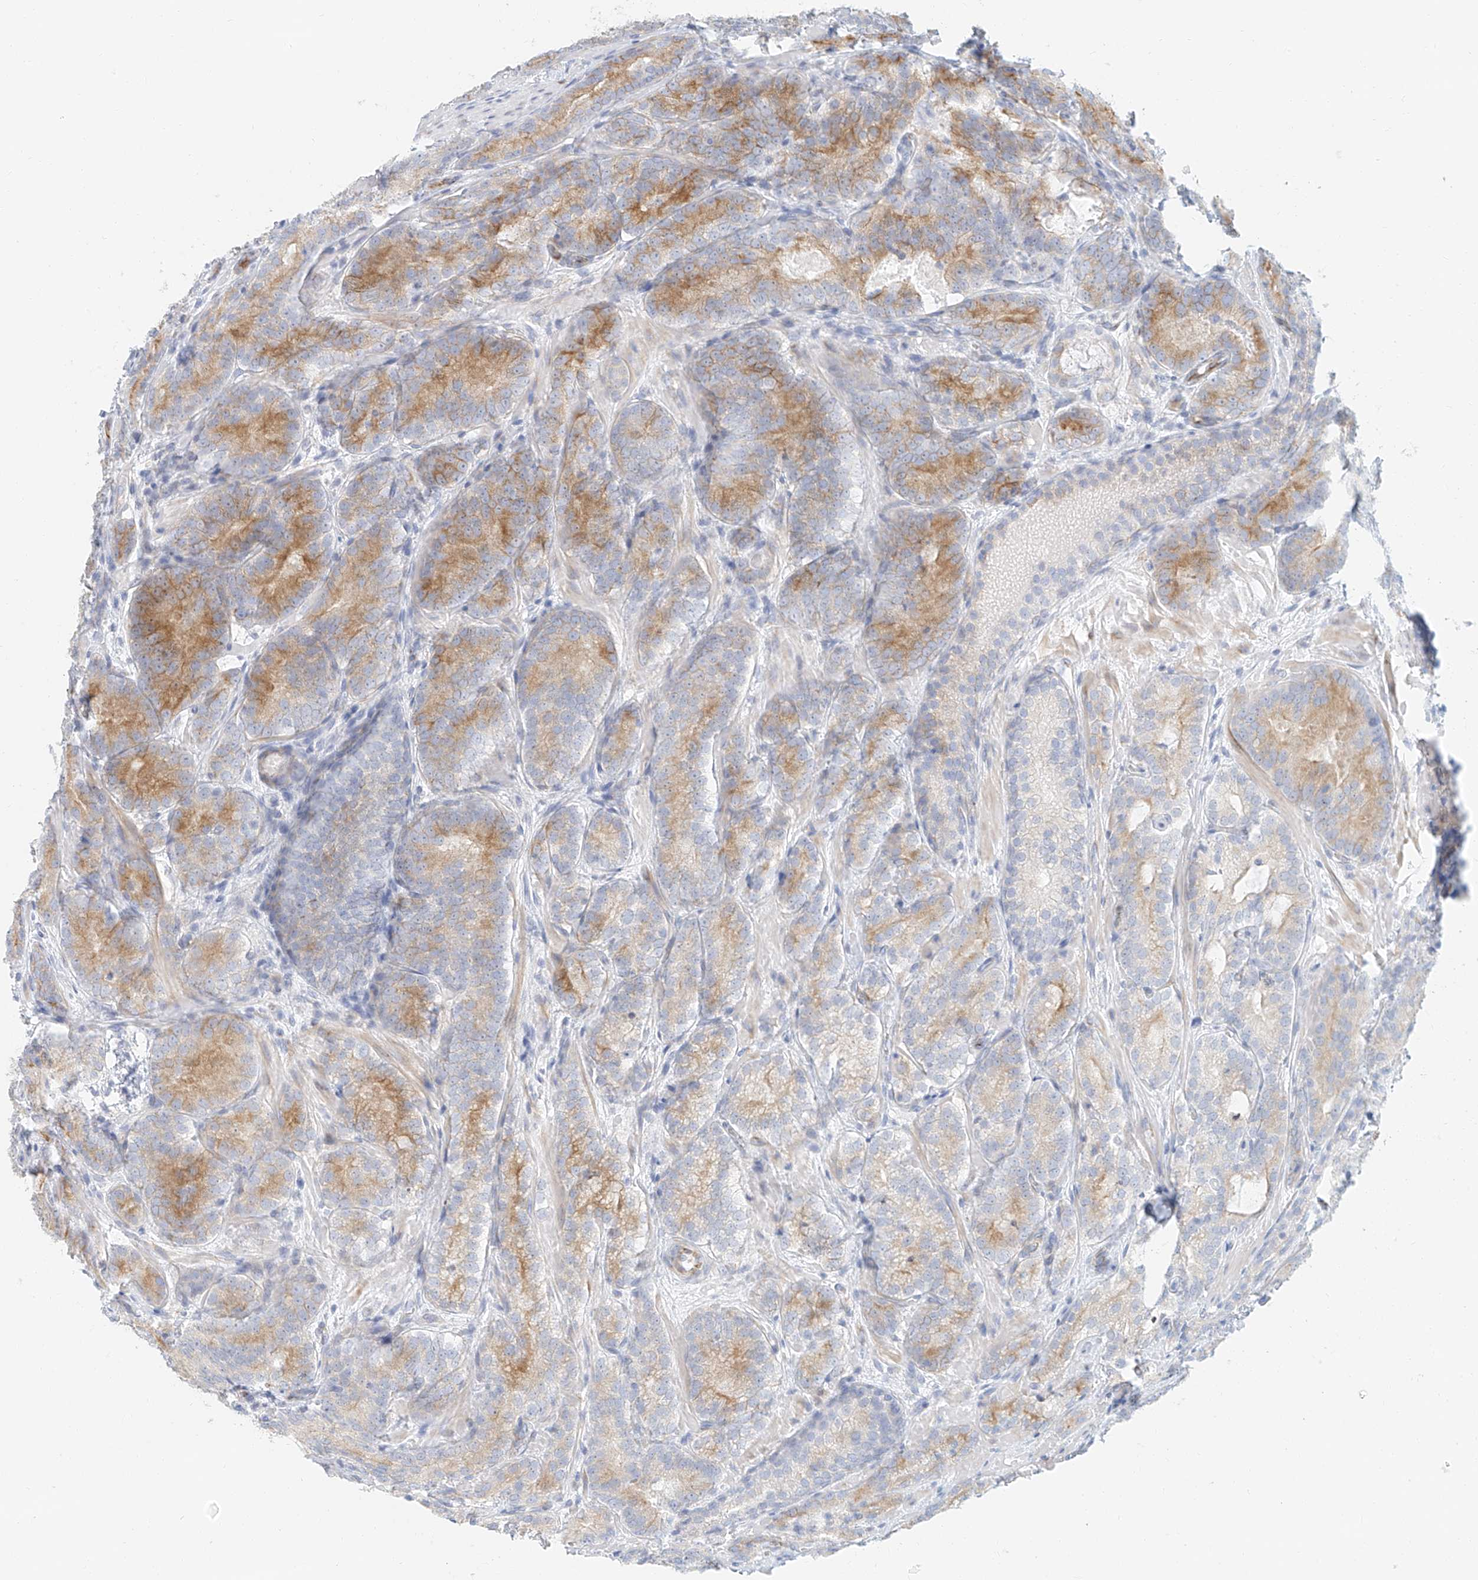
{"staining": {"intensity": "moderate", "quantity": "<25%", "location": "cytoplasmic/membranous"}, "tissue": "prostate cancer", "cell_type": "Tumor cells", "image_type": "cancer", "snomed": [{"axis": "morphology", "description": "Adenocarcinoma, High grade"}, {"axis": "topography", "description": "Prostate"}], "caption": "About <25% of tumor cells in high-grade adenocarcinoma (prostate) exhibit moderate cytoplasmic/membranous protein positivity as visualized by brown immunohistochemical staining.", "gene": "NAP1L1", "patient": {"sex": "male", "age": 57}}